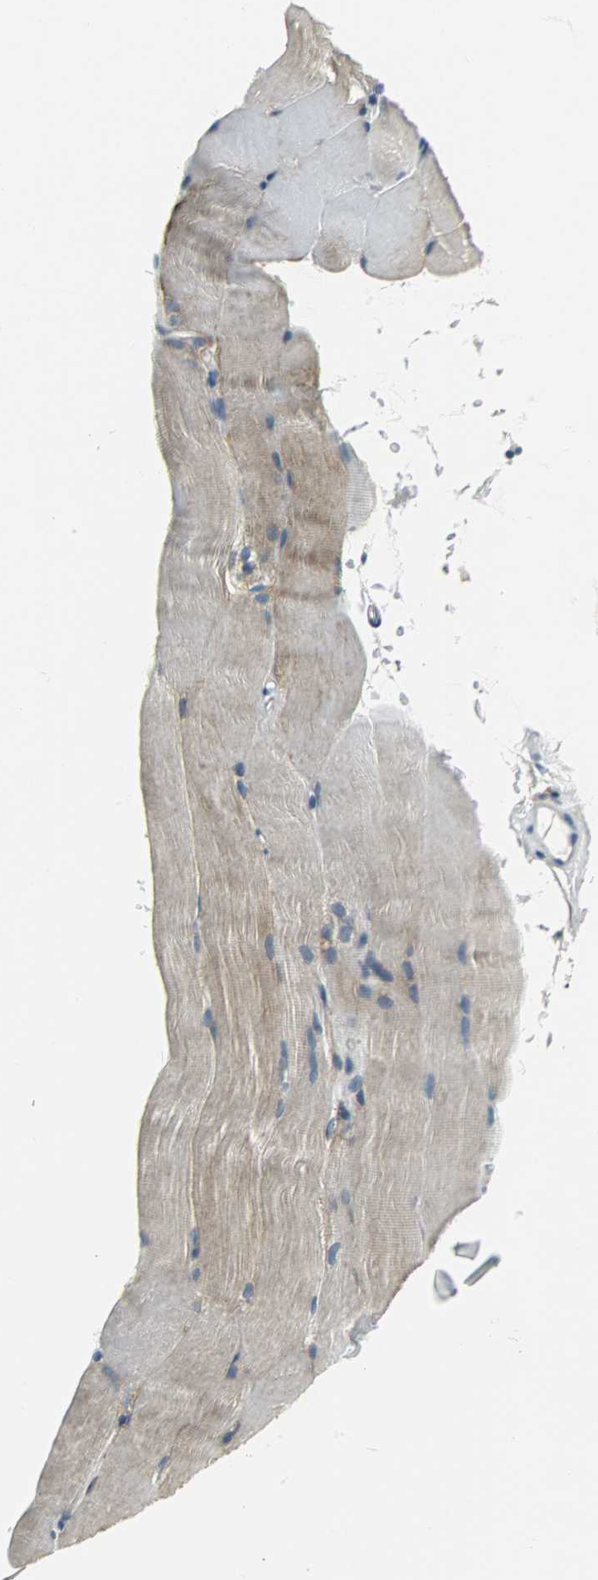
{"staining": {"intensity": "weak", "quantity": "25%-75%", "location": "cytoplasmic/membranous"}, "tissue": "skeletal muscle", "cell_type": "Myocytes", "image_type": "normal", "snomed": [{"axis": "morphology", "description": "Normal tissue, NOS"}, {"axis": "topography", "description": "Skeletal muscle"}], "caption": "Brown immunohistochemical staining in benign skeletal muscle demonstrates weak cytoplasmic/membranous expression in about 25%-75% of myocytes.", "gene": "SLC2A5", "patient": {"sex": "female", "age": 37}}